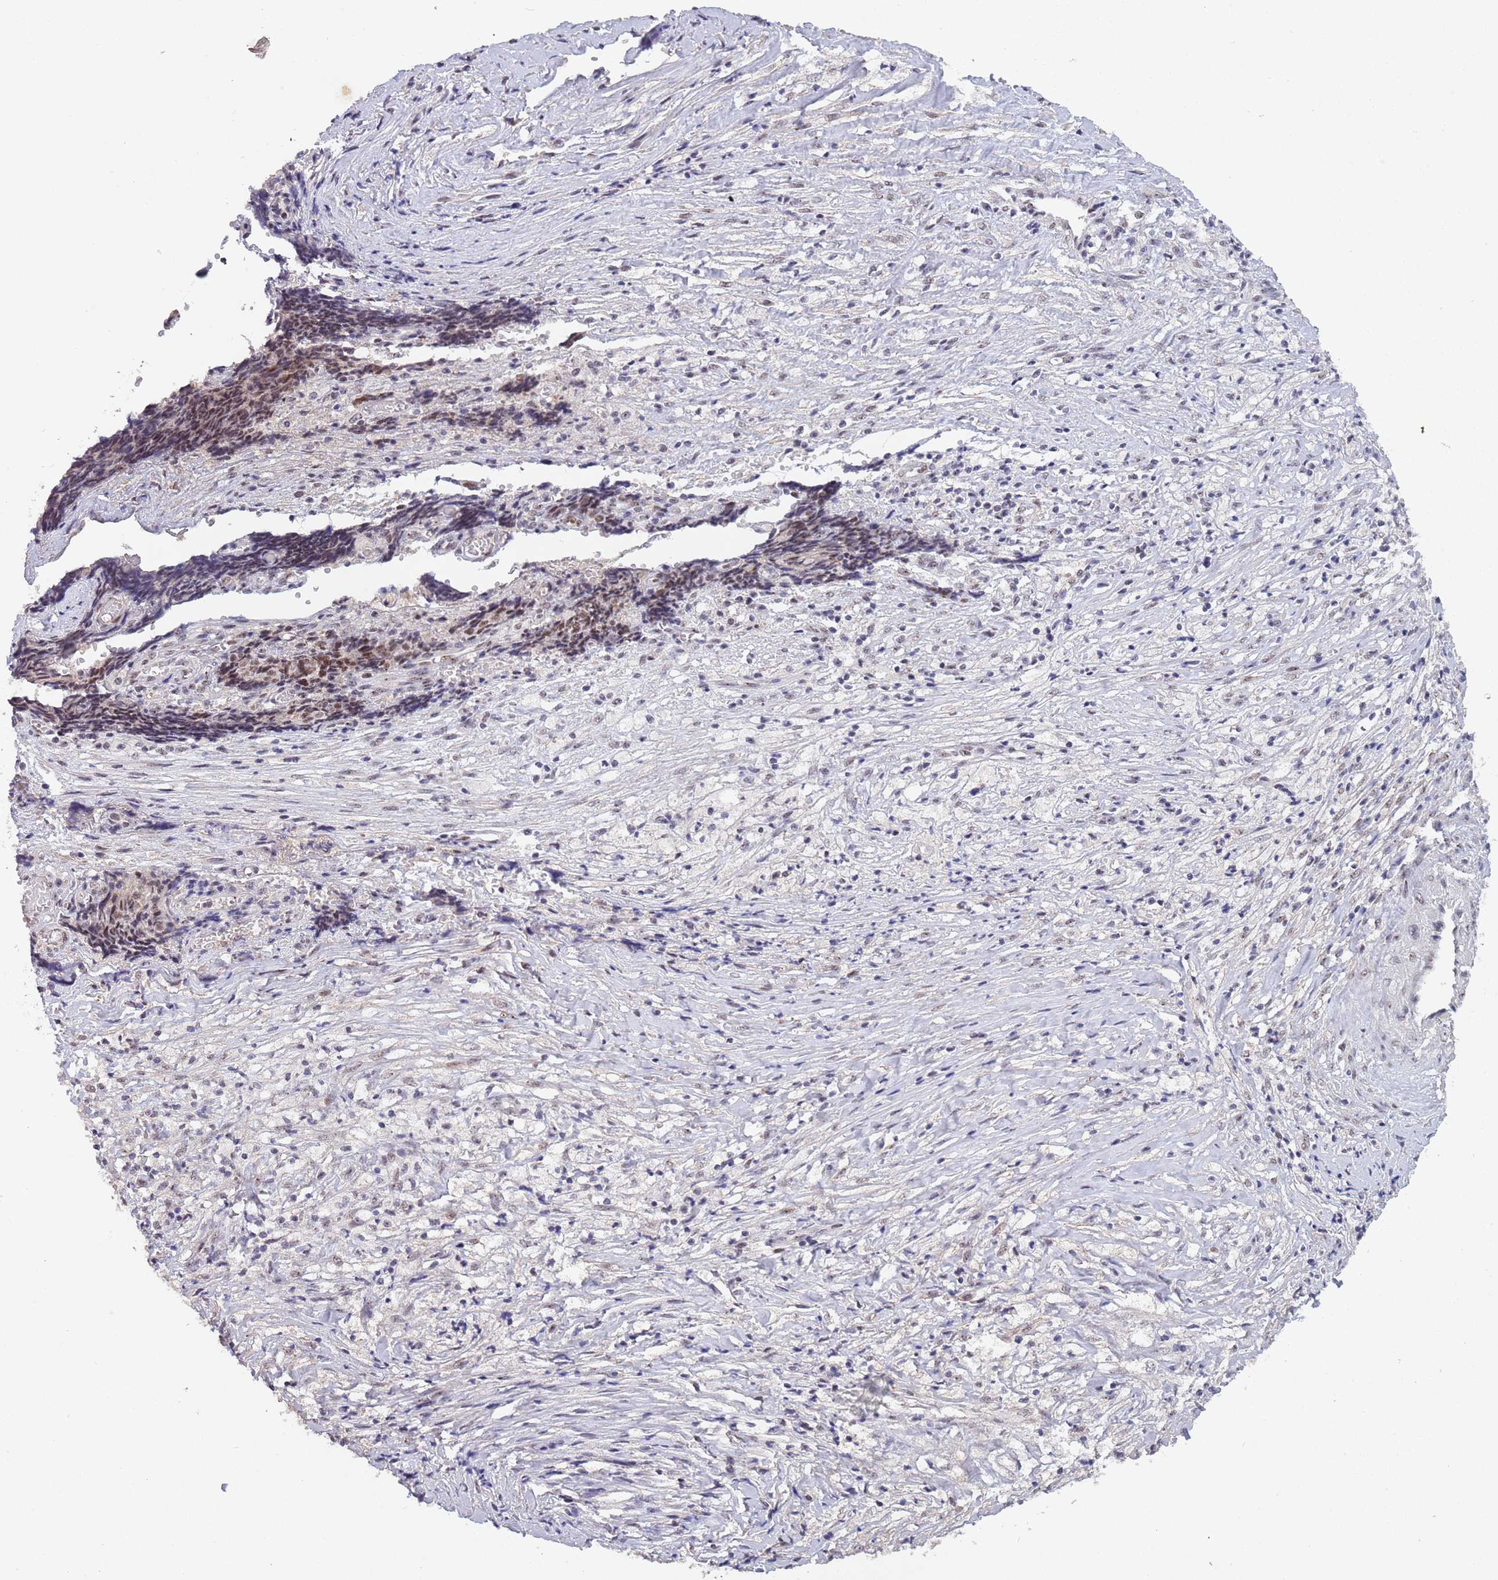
{"staining": {"intensity": "moderate", "quantity": "25%-75%", "location": "nuclear"}, "tissue": "ovarian cancer", "cell_type": "Tumor cells", "image_type": "cancer", "snomed": [{"axis": "morphology", "description": "Carcinoma, endometroid"}, {"axis": "topography", "description": "Ovary"}], "caption": "A brown stain shows moderate nuclear positivity of a protein in human ovarian endometroid carcinoma tumor cells.", "gene": "CIZ1", "patient": {"sex": "female", "age": 42}}